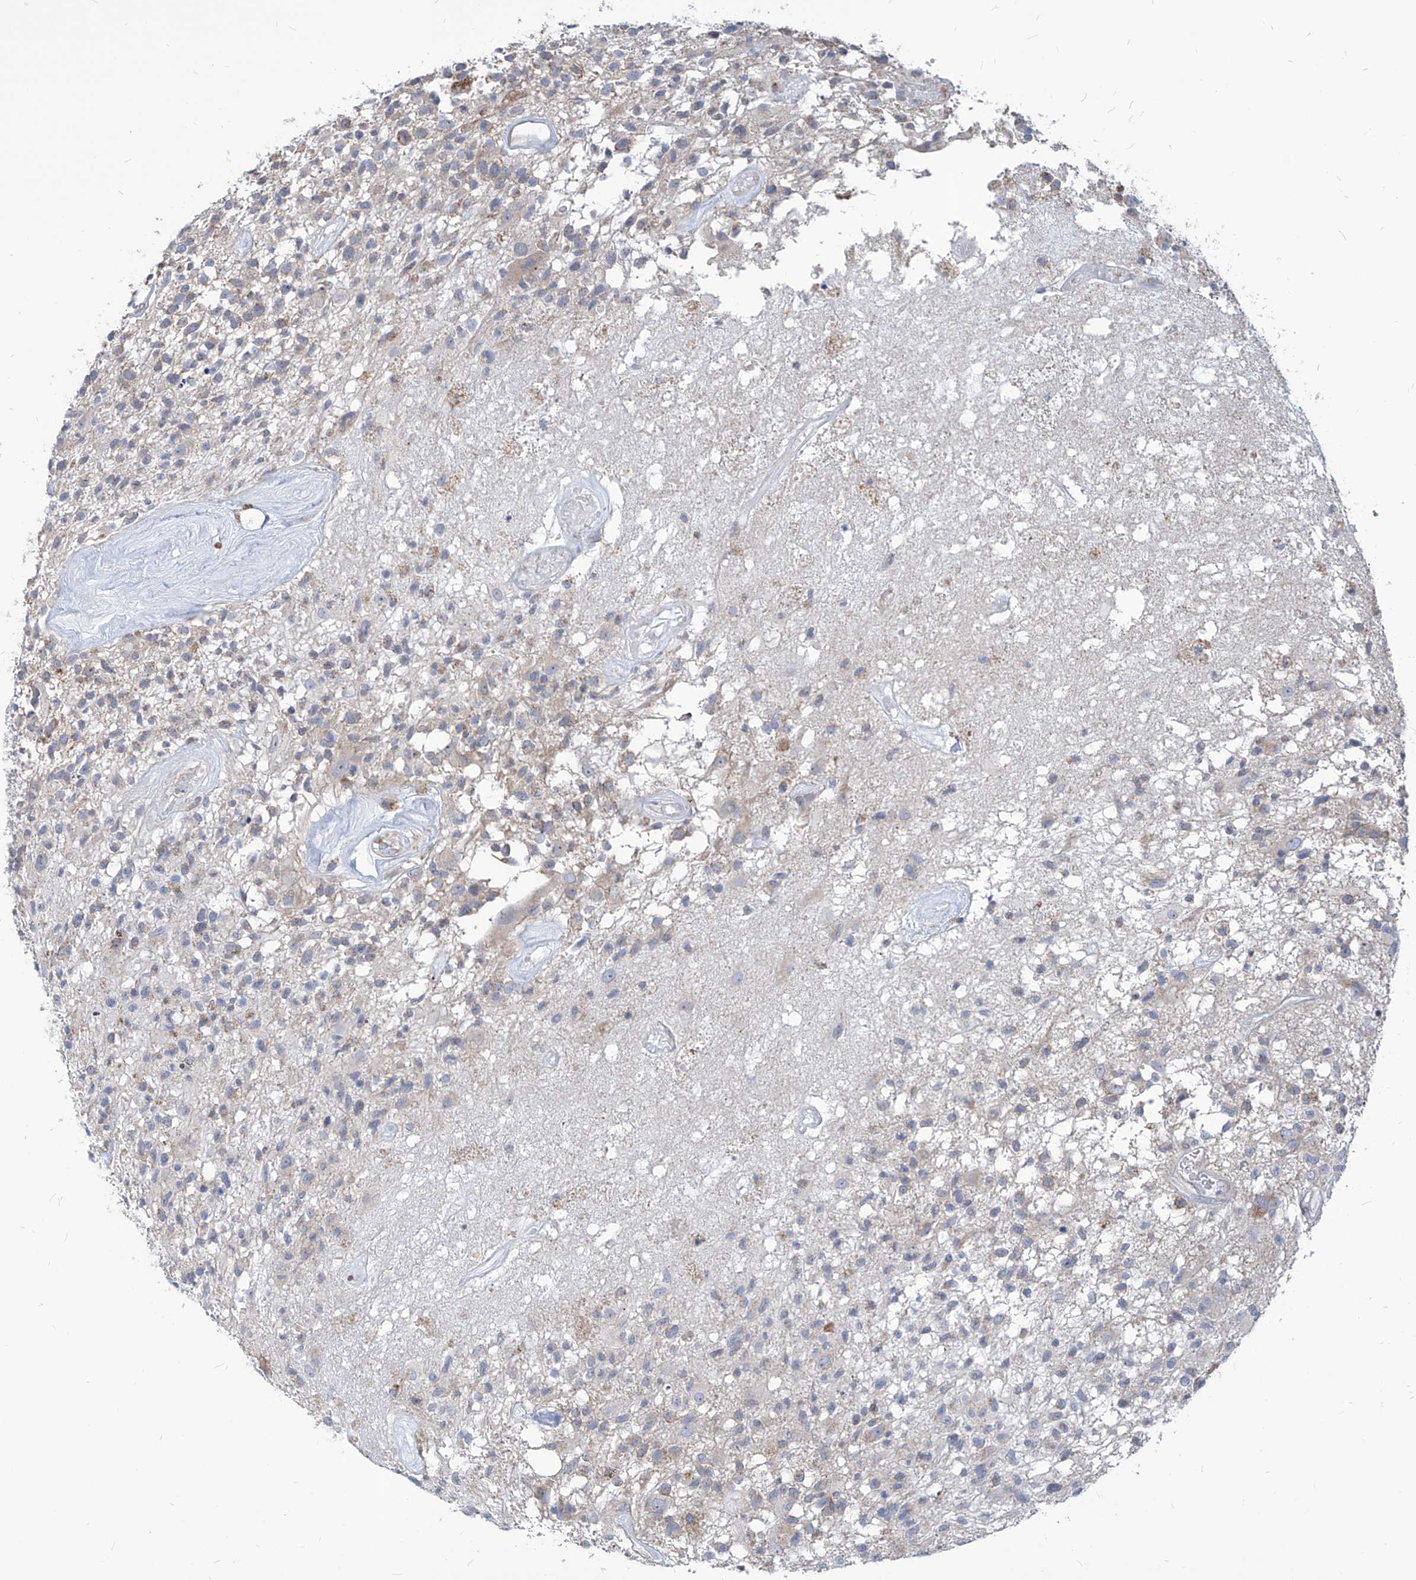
{"staining": {"intensity": "negative", "quantity": "none", "location": "none"}, "tissue": "glioma", "cell_type": "Tumor cells", "image_type": "cancer", "snomed": [{"axis": "morphology", "description": "Glioma, malignant, High grade"}, {"axis": "morphology", "description": "Glioblastoma, NOS"}, {"axis": "topography", "description": "Brain"}], "caption": "A histopathology image of human high-grade glioma (malignant) is negative for staining in tumor cells.", "gene": "AGPS", "patient": {"sex": "male", "age": 60}}